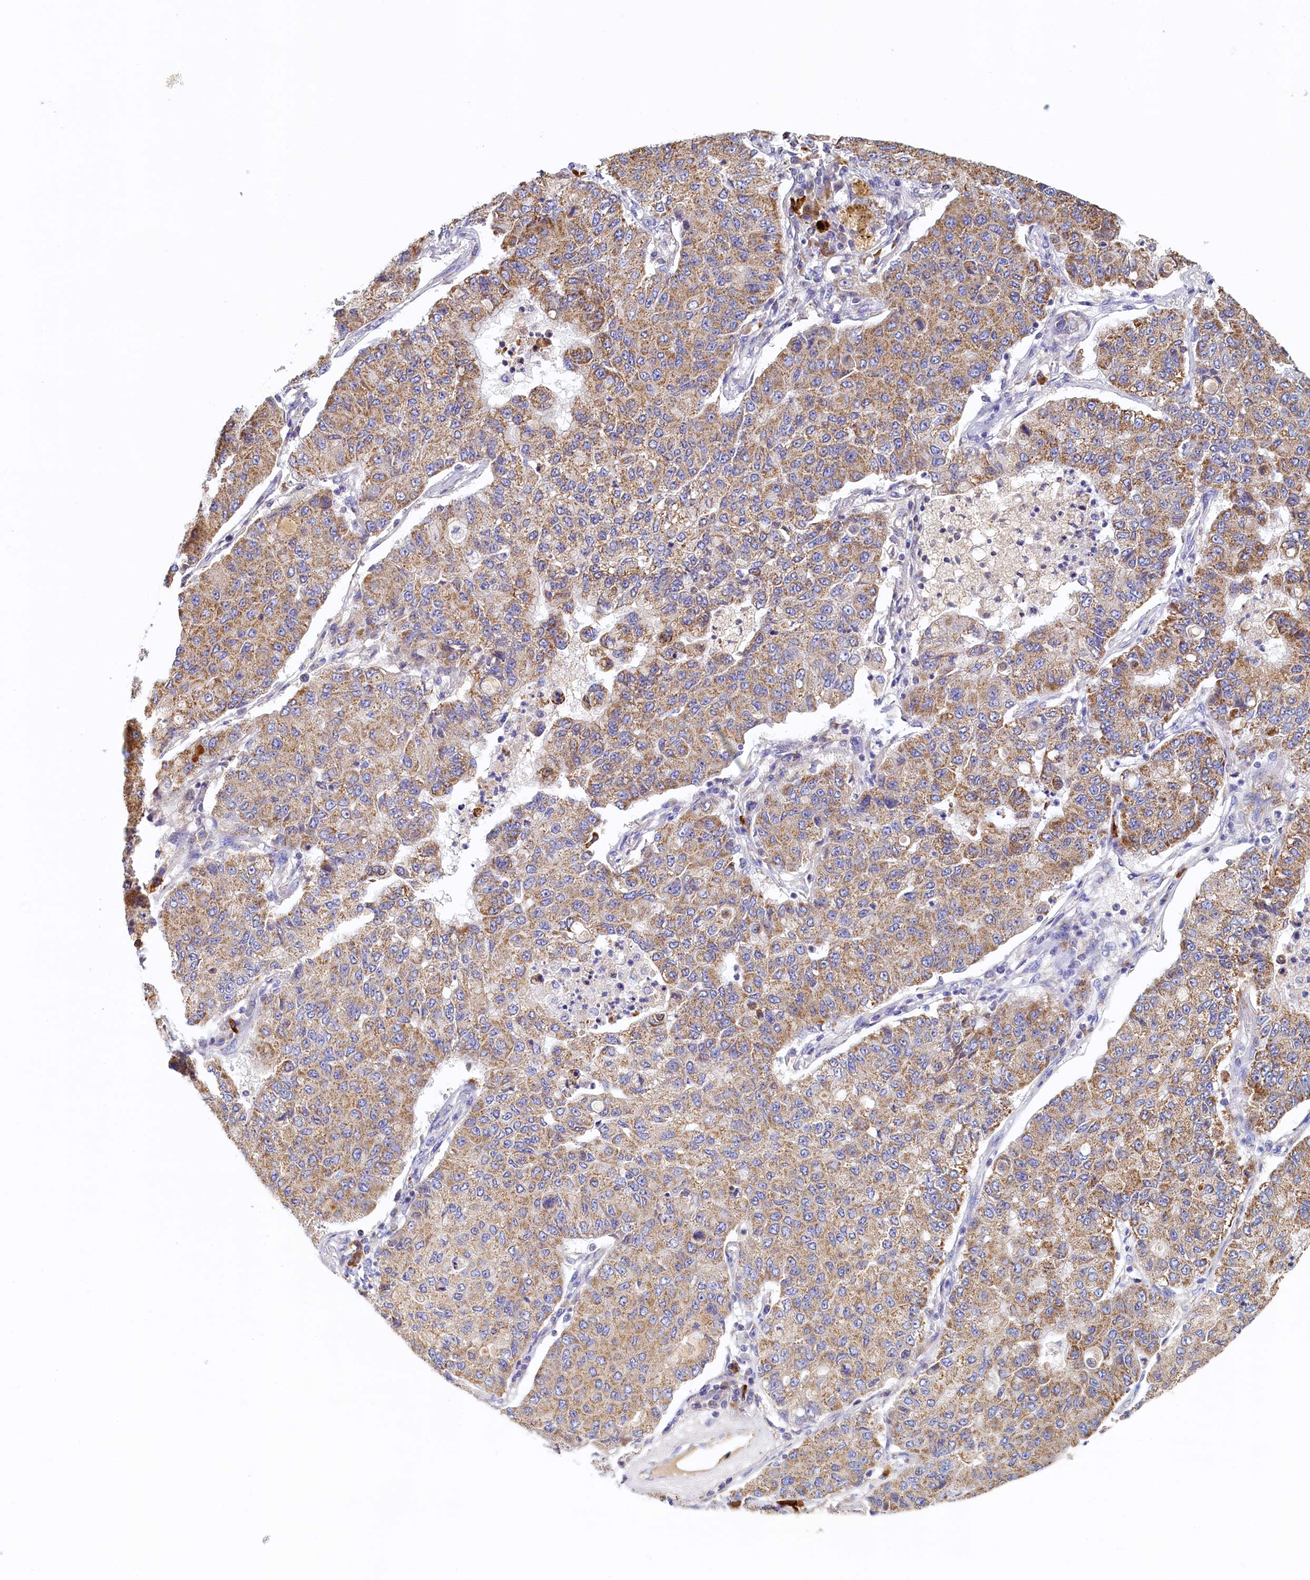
{"staining": {"intensity": "moderate", "quantity": ">75%", "location": "cytoplasmic/membranous"}, "tissue": "lung cancer", "cell_type": "Tumor cells", "image_type": "cancer", "snomed": [{"axis": "morphology", "description": "Squamous cell carcinoma, NOS"}, {"axis": "topography", "description": "Lung"}], "caption": "IHC histopathology image of neoplastic tissue: human squamous cell carcinoma (lung) stained using immunohistochemistry displays medium levels of moderate protein expression localized specifically in the cytoplasmic/membranous of tumor cells, appearing as a cytoplasmic/membranous brown color.", "gene": "POC1A", "patient": {"sex": "male", "age": 74}}